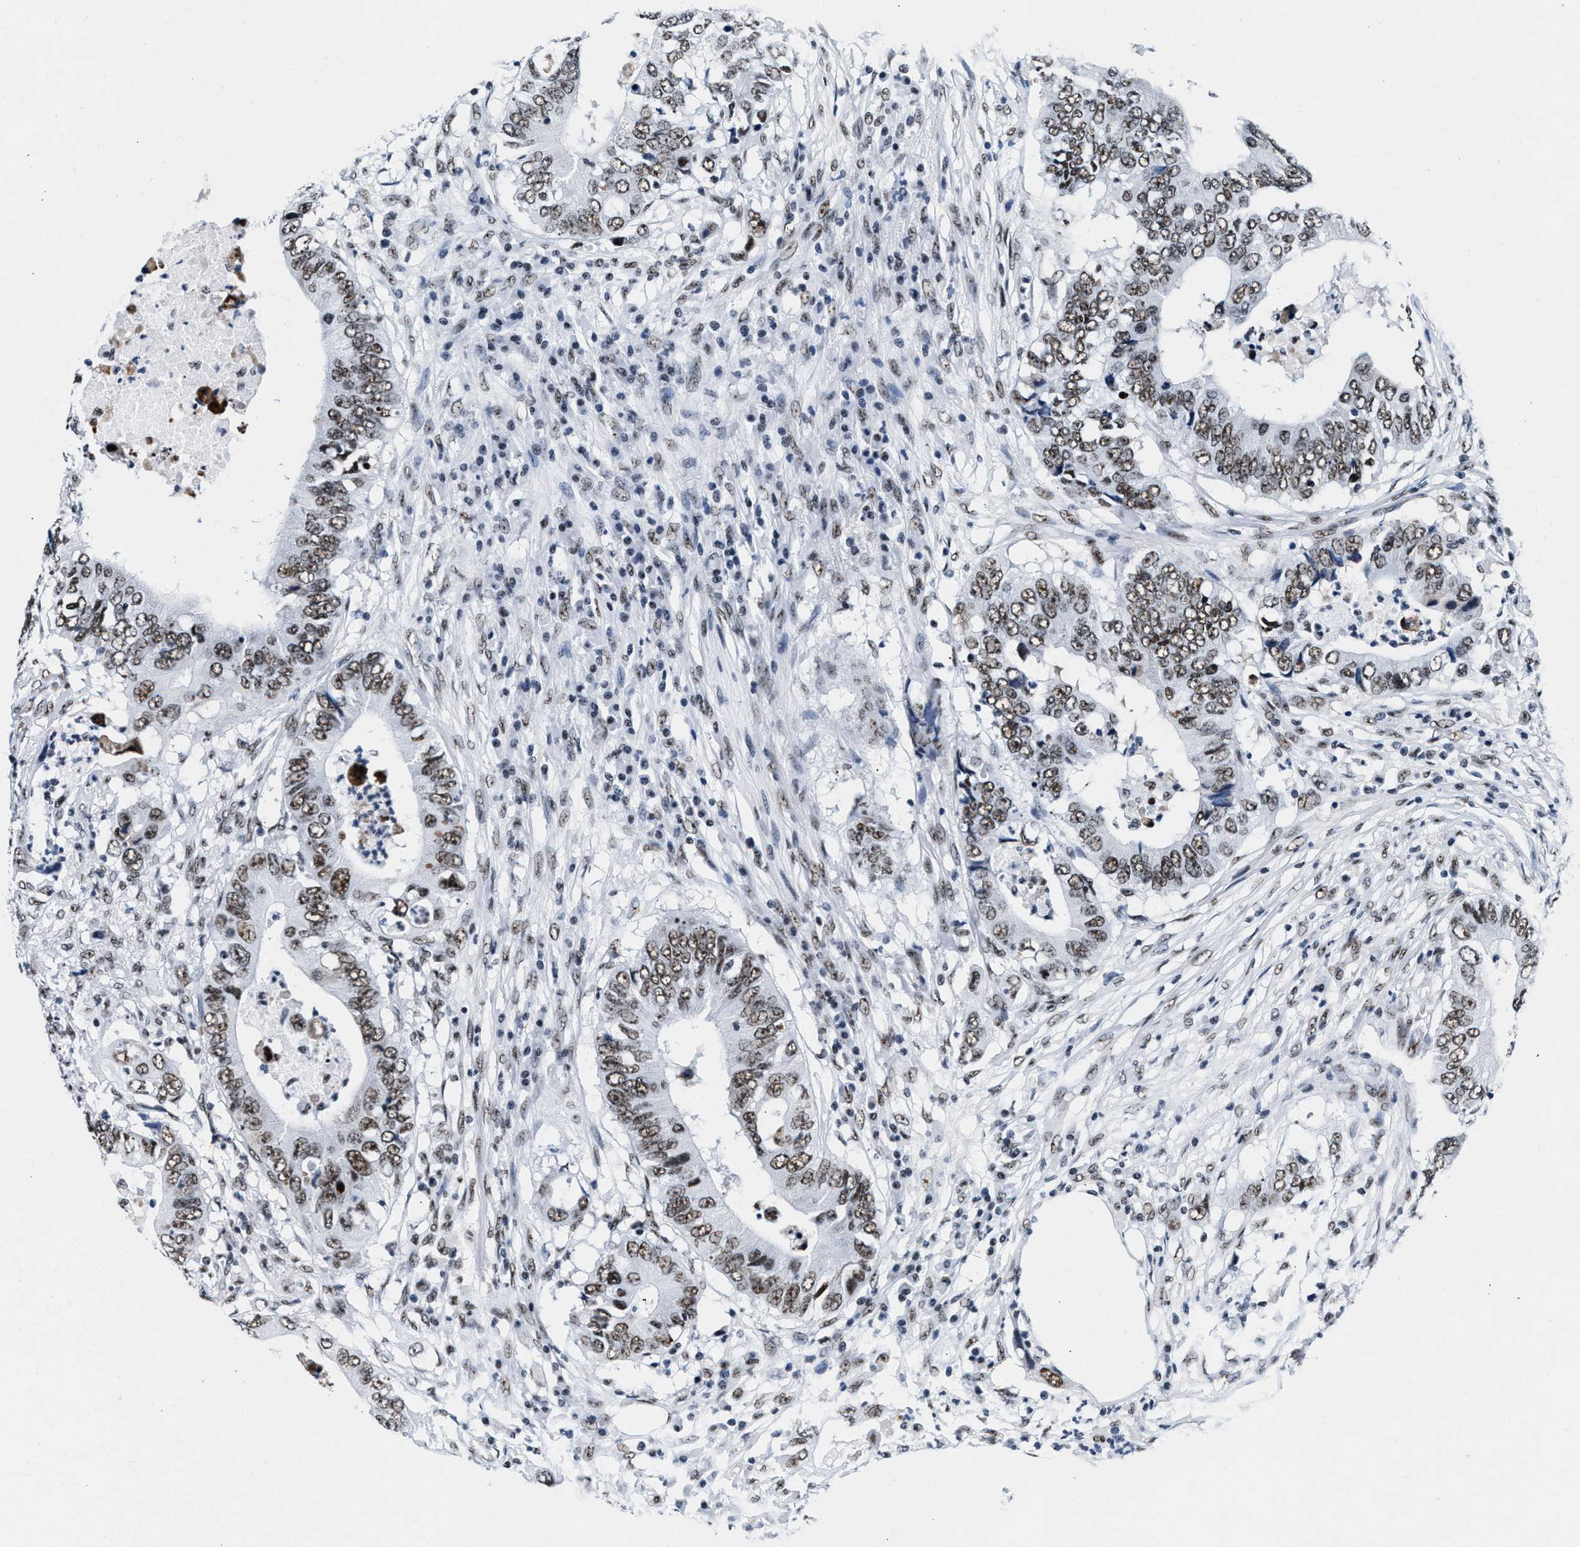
{"staining": {"intensity": "moderate", "quantity": ">75%", "location": "nuclear"}, "tissue": "colorectal cancer", "cell_type": "Tumor cells", "image_type": "cancer", "snomed": [{"axis": "morphology", "description": "Adenocarcinoma, NOS"}, {"axis": "topography", "description": "Colon"}], "caption": "Brown immunohistochemical staining in adenocarcinoma (colorectal) exhibits moderate nuclear expression in about >75% of tumor cells. (Brightfield microscopy of DAB IHC at high magnification).", "gene": "RAD50", "patient": {"sex": "male", "age": 71}}